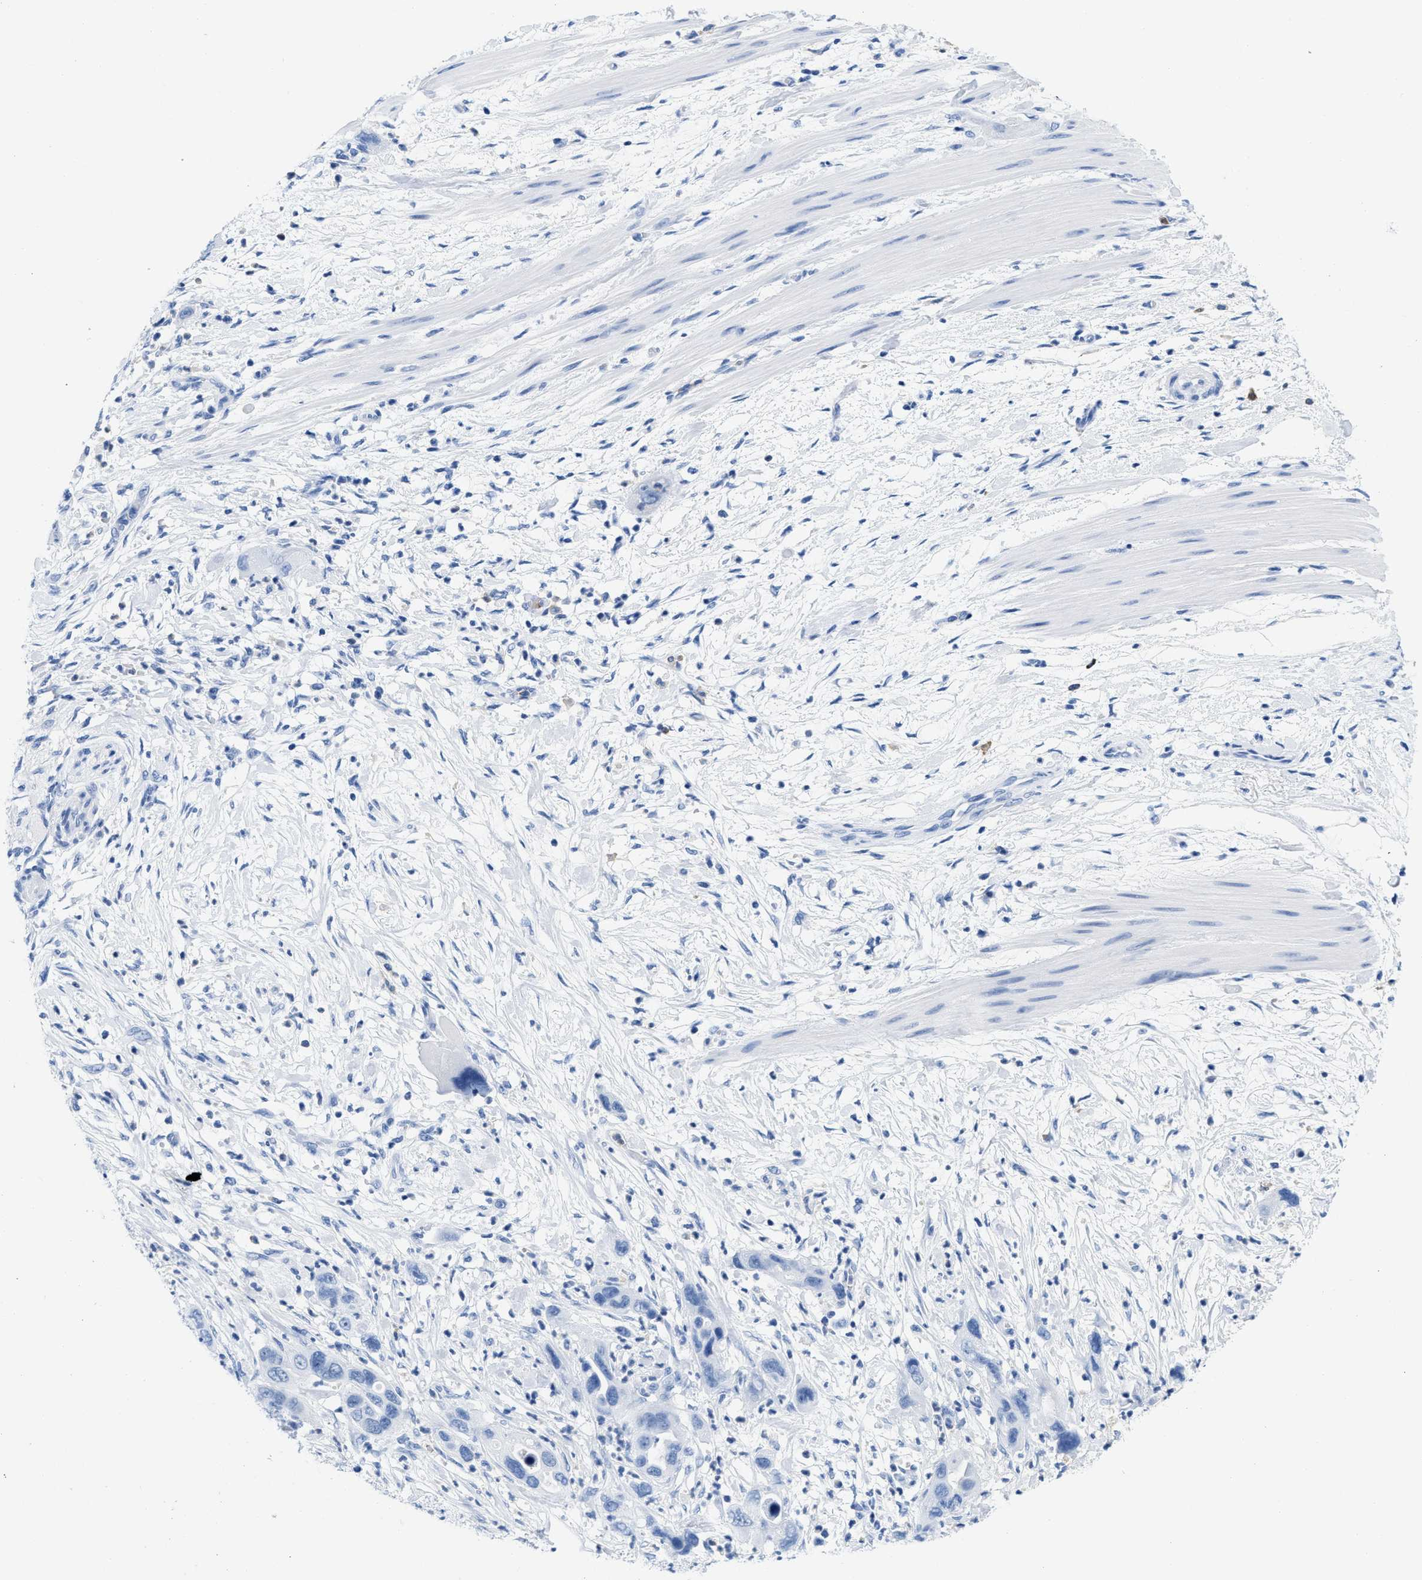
{"staining": {"intensity": "negative", "quantity": "none", "location": "none"}, "tissue": "pancreatic cancer", "cell_type": "Tumor cells", "image_type": "cancer", "snomed": [{"axis": "morphology", "description": "Adenocarcinoma, NOS"}, {"axis": "topography", "description": "Pancreas"}], "caption": "Pancreatic adenocarcinoma was stained to show a protein in brown. There is no significant staining in tumor cells. (Stains: DAB (3,3'-diaminobenzidine) immunohistochemistry (IHC) with hematoxylin counter stain, Microscopy: brightfield microscopy at high magnification).", "gene": "CR1", "patient": {"sex": "female", "age": 71}}